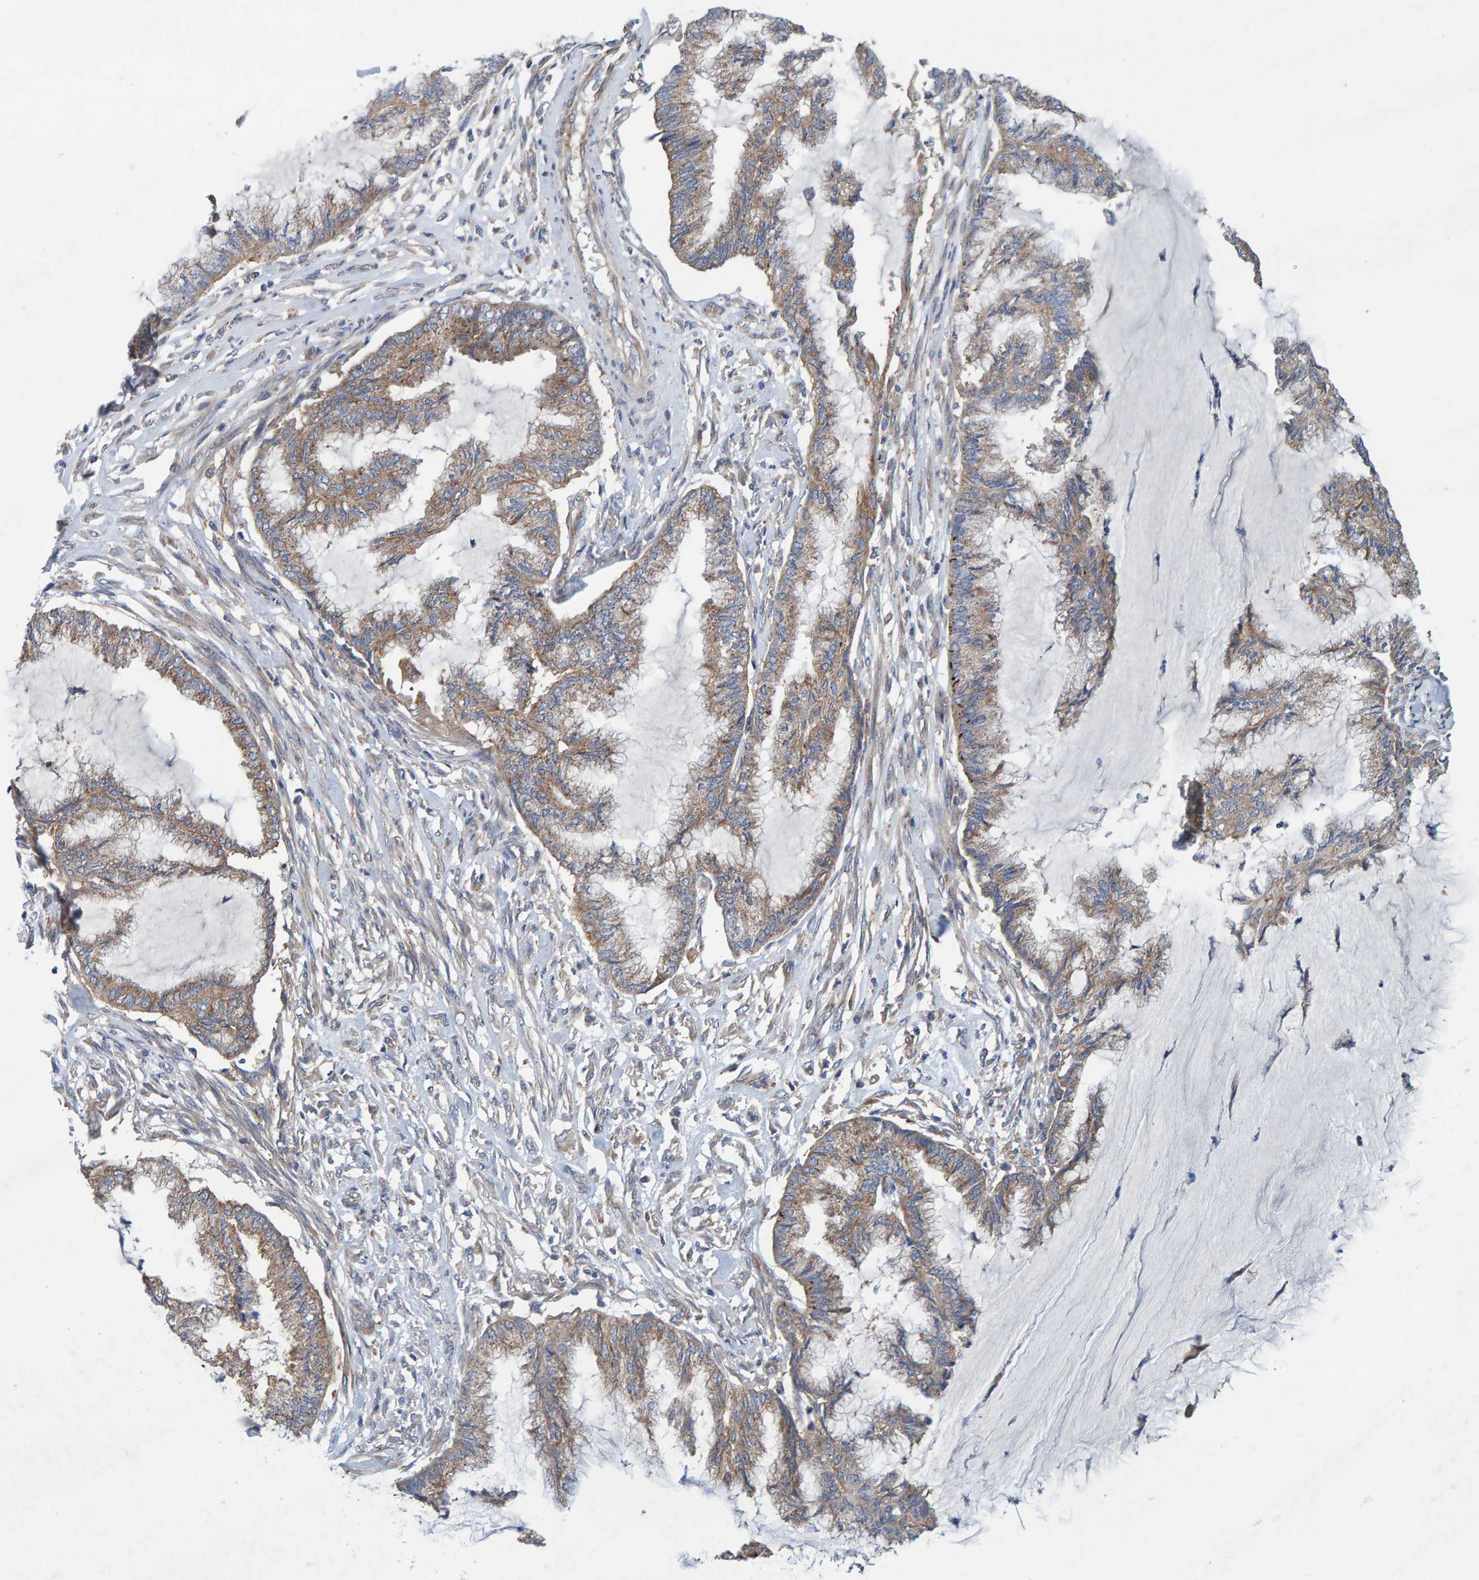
{"staining": {"intensity": "weak", "quantity": ">75%", "location": "cytoplasmic/membranous"}, "tissue": "endometrial cancer", "cell_type": "Tumor cells", "image_type": "cancer", "snomed": [{"axis": "morphology", "description": "Adenocarcinoma, NOS"}, {"axis": "topography", "description": "Endometrium"}], "caption": "Human endometrial adenocarcinoma stained with a protein marker displays weak staining in tumor cells.", "gene": "MKLN1", "patient": {"sex": "female", "age": 86}}